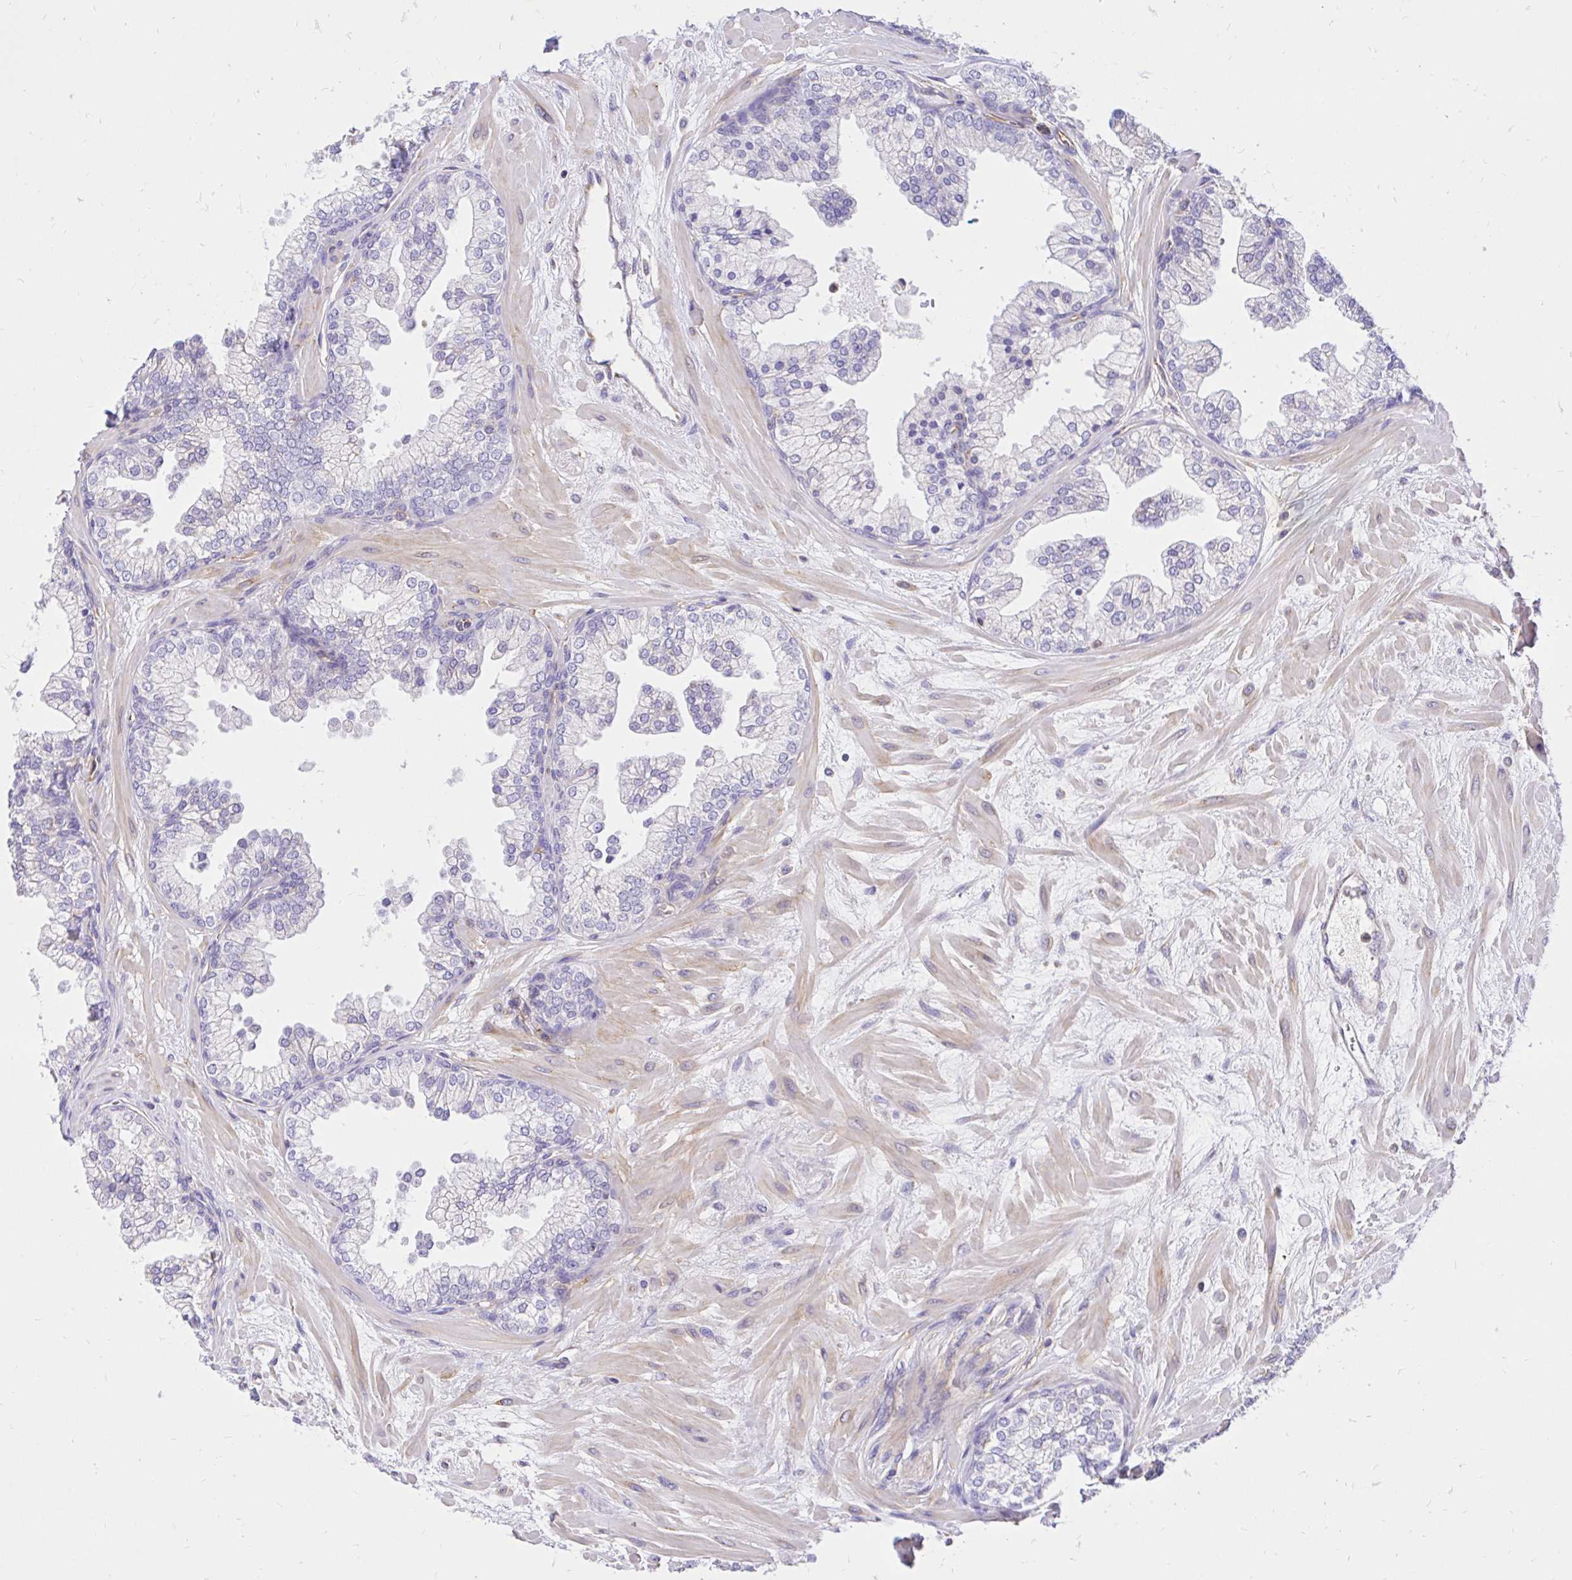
{"staining": {"intensity": "negative", "quantity": "none", "location": "none"}, "tissue": "prostate", "cell_type": "Glandular cells", "image_type": "normal", "snomed": [{"axis": "morphology", "description": "Normal tissue, NOS"}, {"axis": "topography", "description": "Prostate"}, {"axis": "topography", "description": "Peripheral nerve tissue"}], "caption": "Glandular cells are negative for protein expression in normal human prostate. (DAB (3,3'-diaminobenzidine) immunohistochemistry (IHC) visualized using brightfield microscopy, high magnification).", "gene": "ABCB10", "patient": {"sex": "male", "age": 61}}